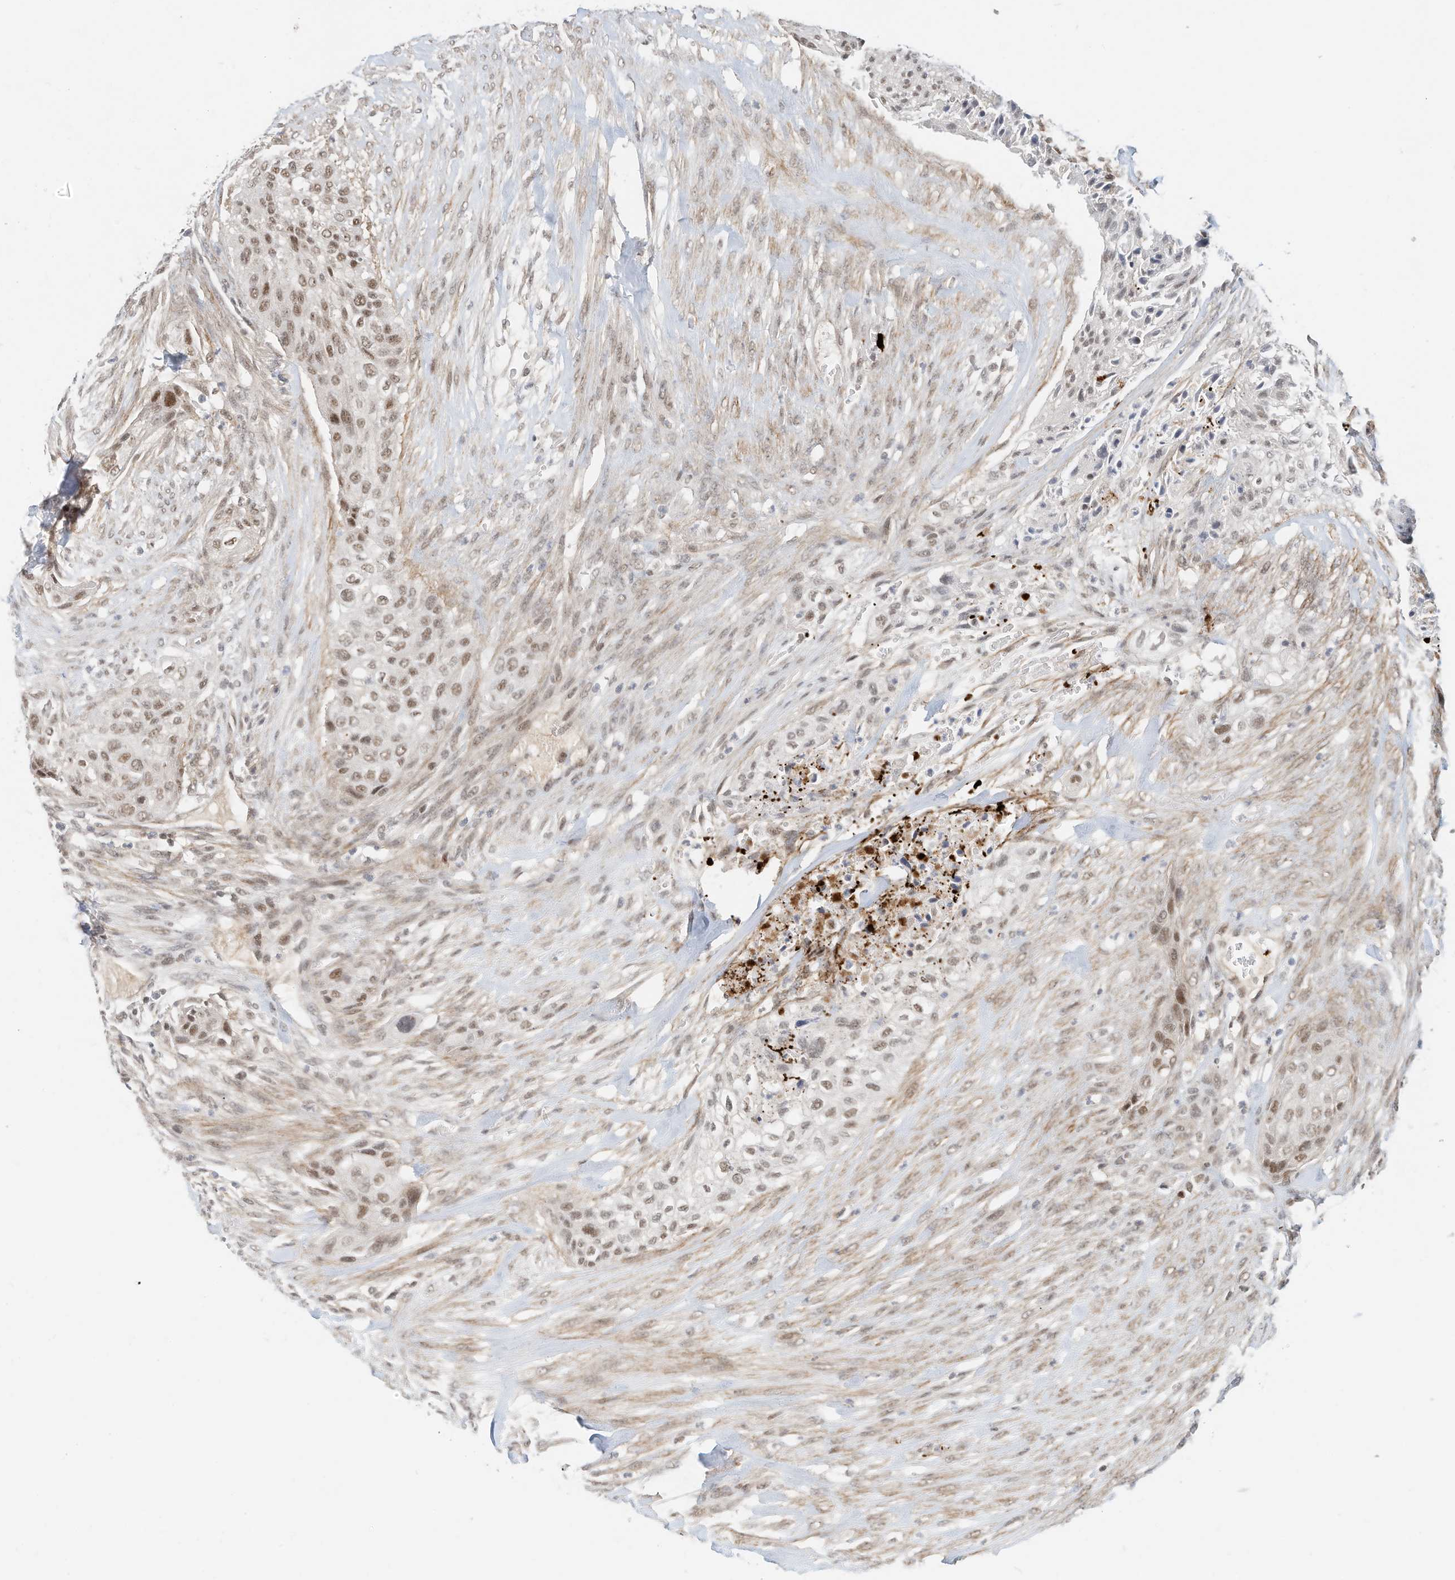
{"staining": {"intensity": "moderate", "quantity": ">75%", "location": "nuclear"}, "tissue": "urothelial cancer", "cell_type": "Tumor cells", "image_type": "cancer", "snomed": [{"axis": "morphology", "description": "Urothelial carcinoma, High grade"}, {"axis": "topography", "description": "Urinary bladder"}], "caption": "Immunohistochemistry (IHC) staining of high-grade urothelial carcinoma, which exhibits medium levels of moderate nuclear staining in approximately >75% of tumor cells indicating moderate nuclear protein staining. The staining was performed using DAB (3,3'-diaminobenzidine) (brown) for protein detection and nuclei were counterstained in hematoxylin (blue).", "gene": "OGT", "patient": {"sex": "male", "age": 35}}